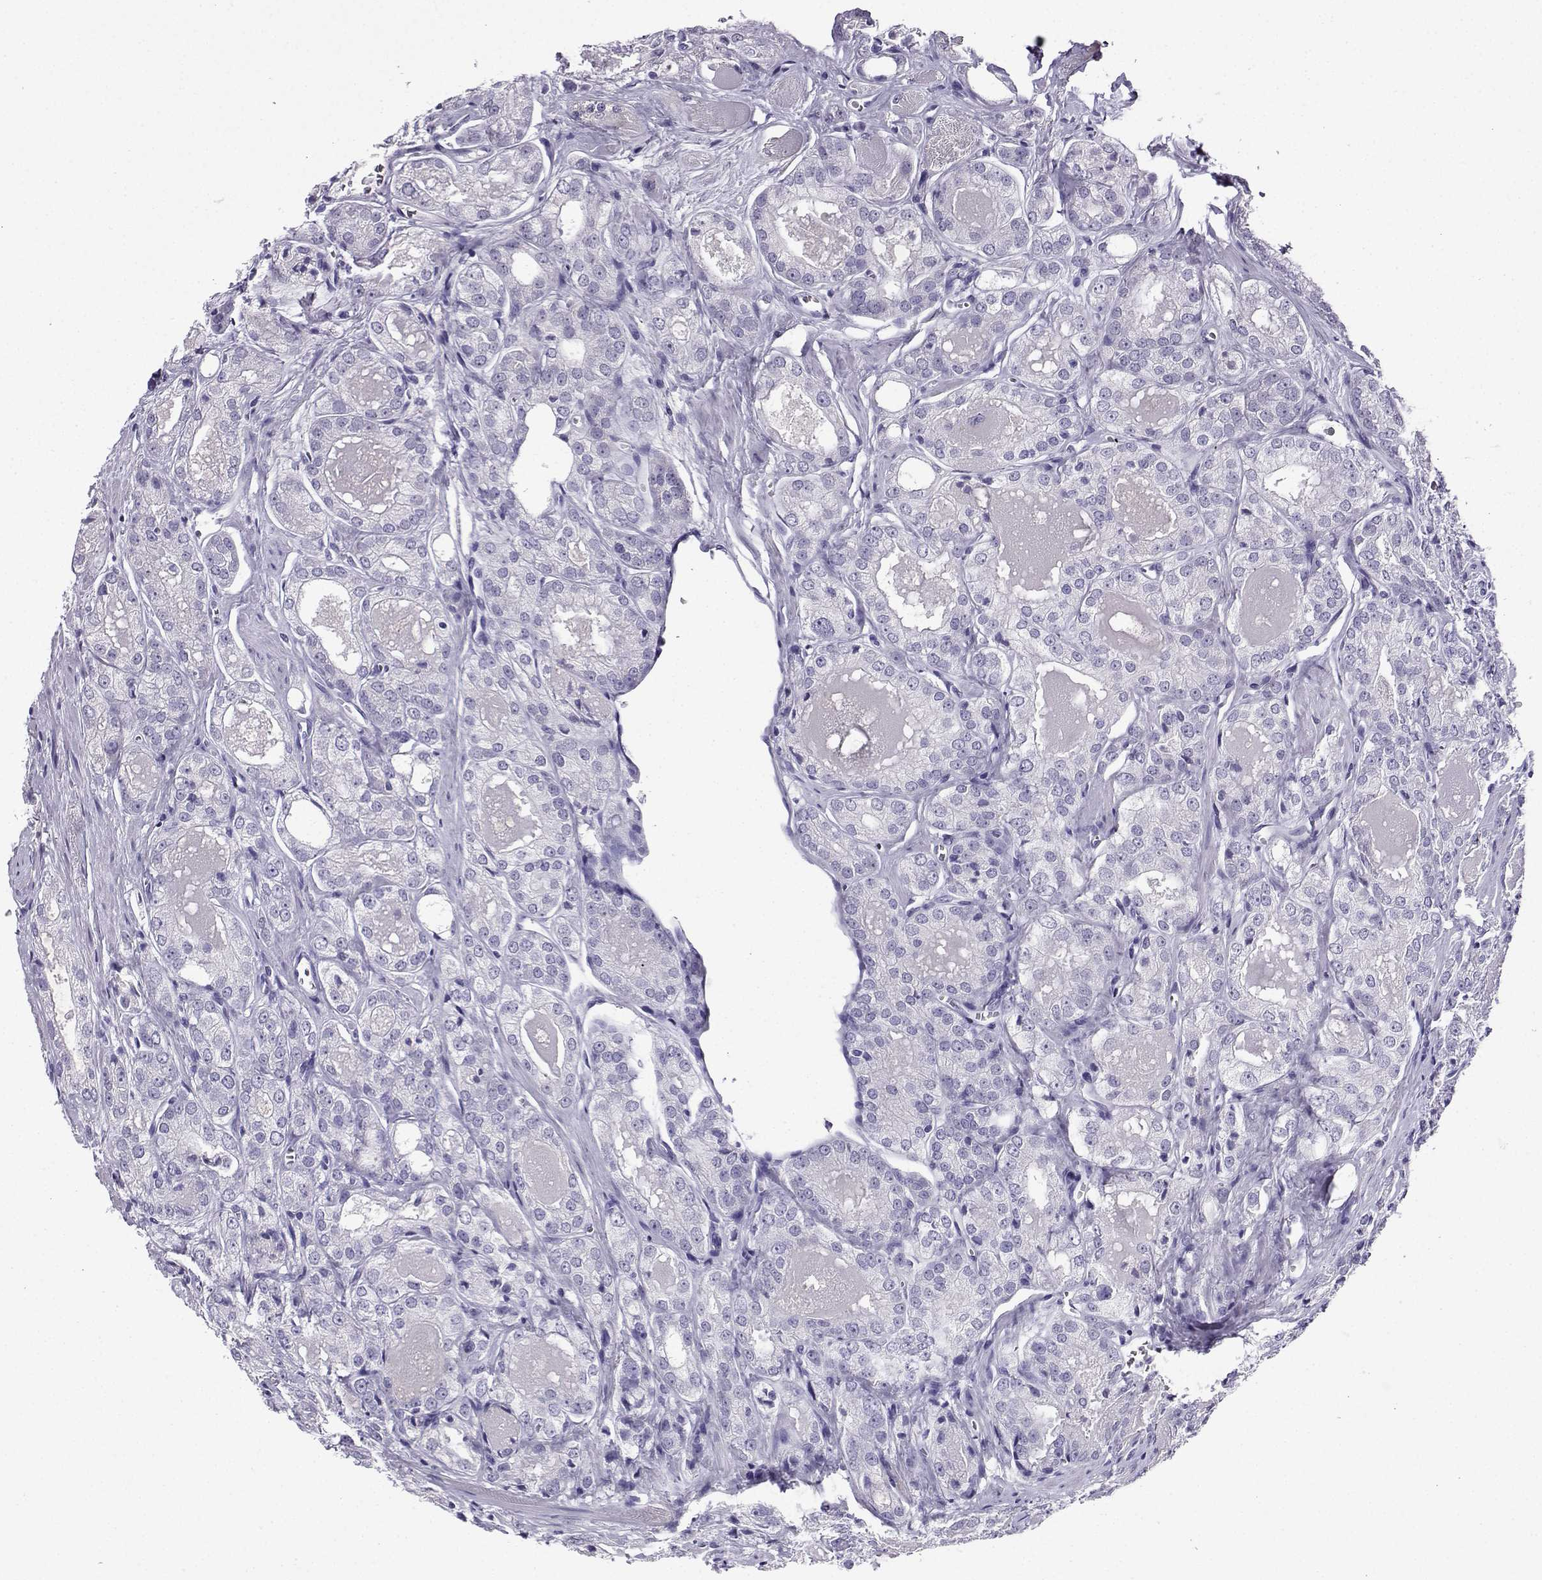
{"staining": {"intensity": "negative", "quantity": "none", "location": "none"}, "tissue": "prostate cancer", "cell_type": "Tumor cells", "image_type": "cancer", "snomed": [{"axis": "morphology", "description": "Adenocarcinoma, NOS"}, {"axis": "morphology", "description": "Adenocarcinoma, High grade"}, {"axis": "topography", "description": "Prostate"}], "caption": "Human prostate adenocarcinoma stained for a protein using immunohistochemistry (IHC) reveals no staining in tumor cells.", "gene": "LINGO1", "patient": {"sex": "male", "age": 70}}